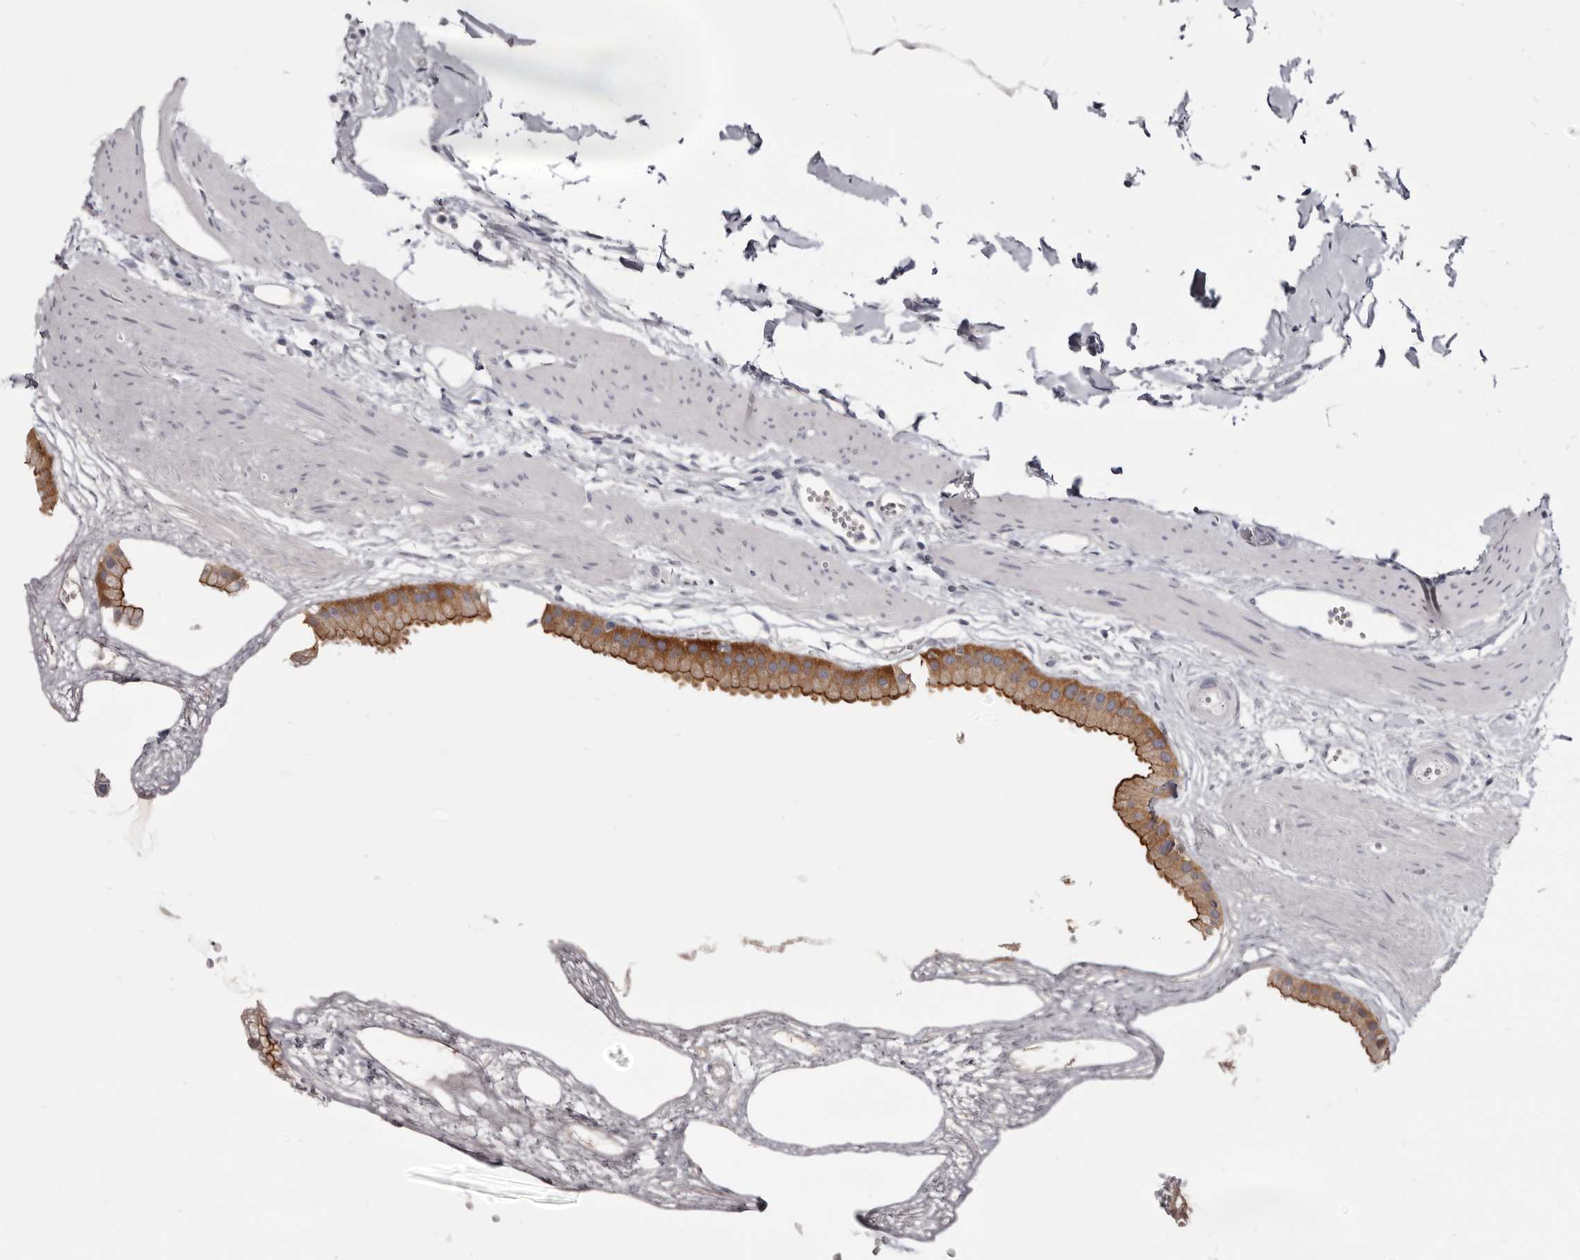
{"staining": {"intensity": "strong", "quantity": ">75%", "location": "cytoplasmic/membranous"}, "tissue": "gallbladder", "cell_type": "Glandular cells", "image_type": "normal", "snomed": [{"axis": "morphology", "description": "Normal tissue, NOS"}, {"axis": "topography", "description": "Gallbladder"}], "caption": "Protein expression analysis of benign gallbladder displays strong cytoplasmic/membranous staining in approximately >75% of glandular cells.", "gene": "CGN", "patient": {"sex": "female", "age": 64}}